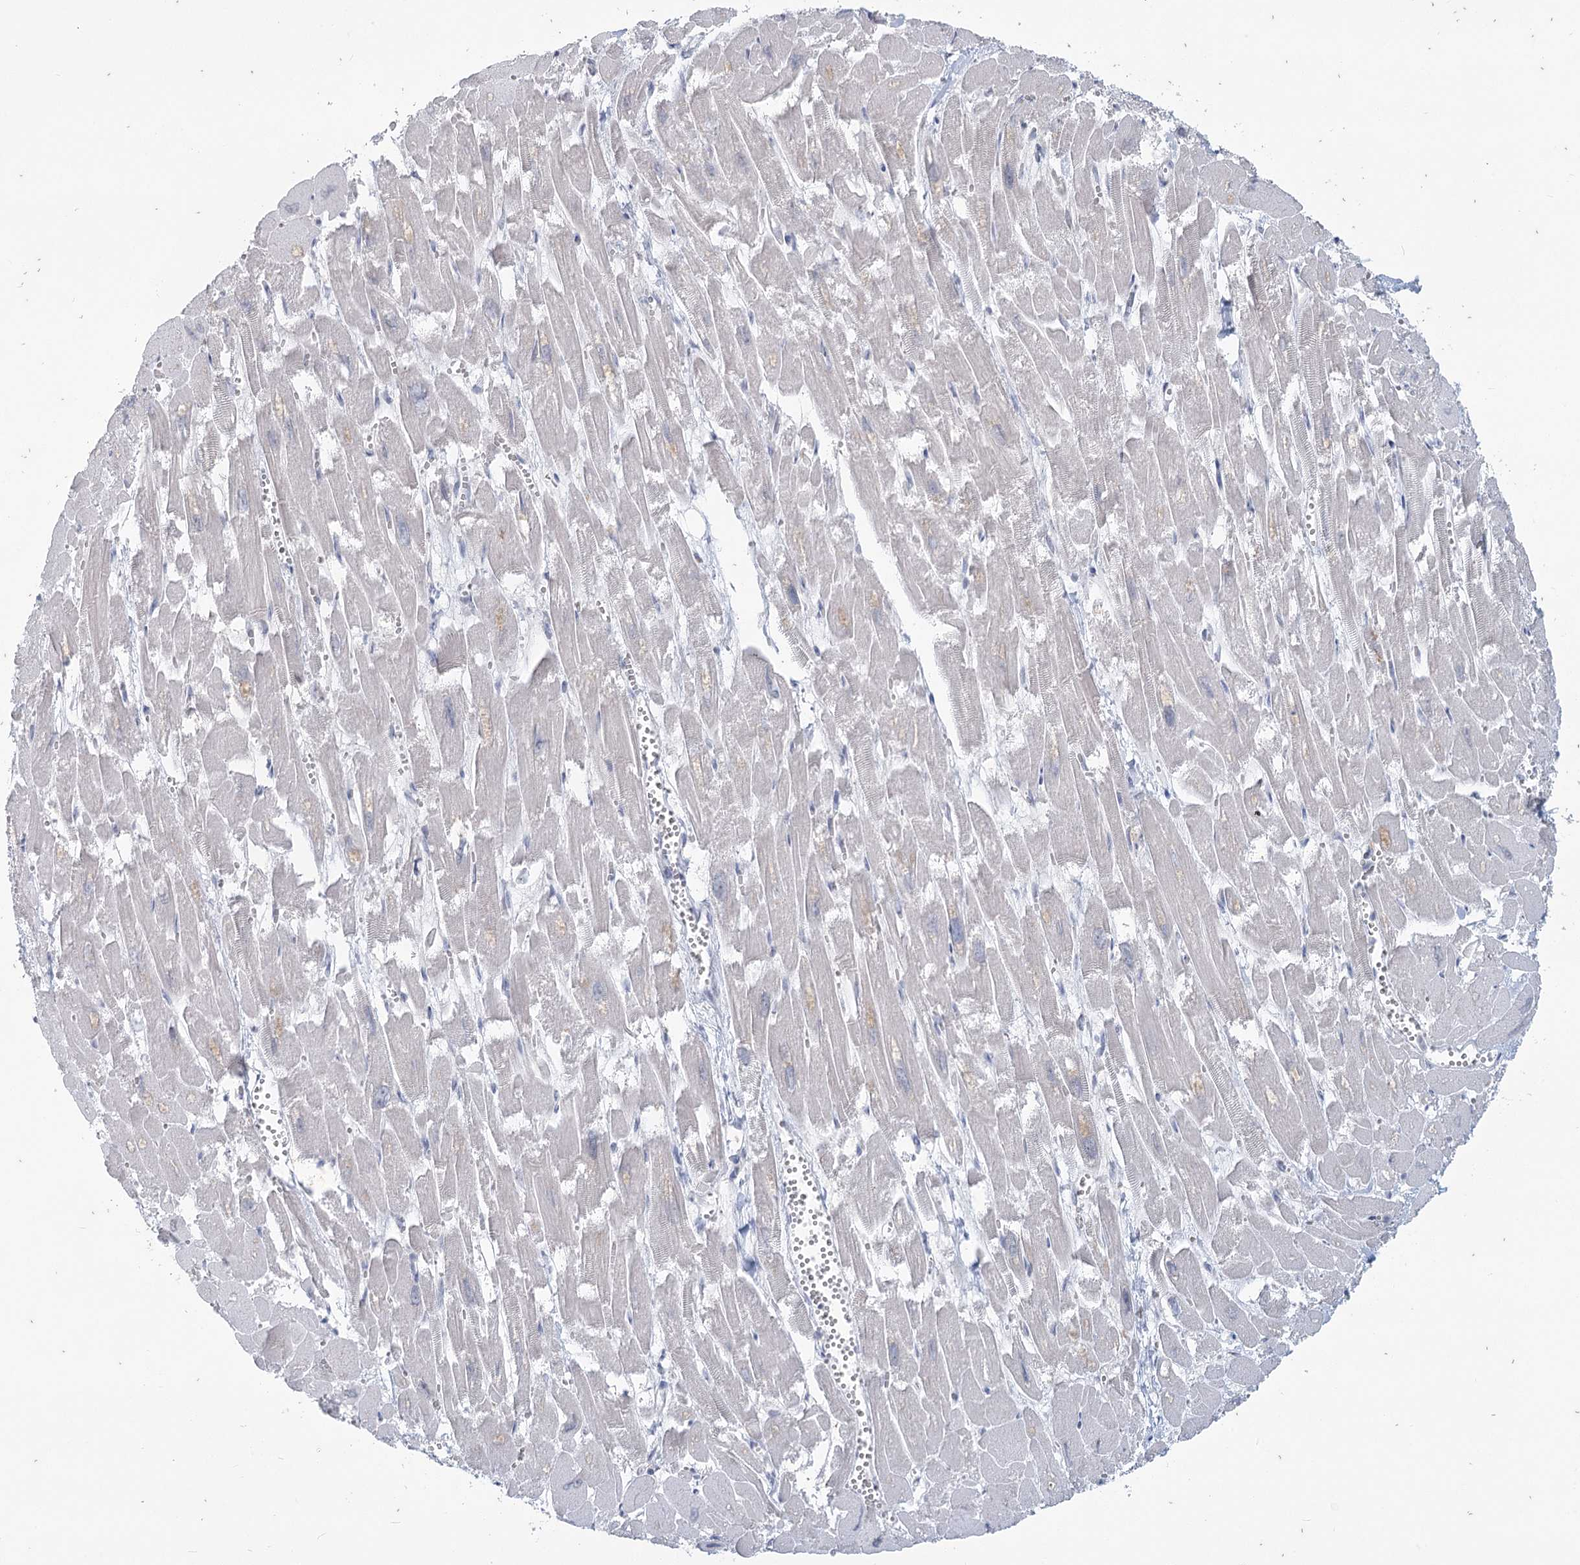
{"staining": {"intensity": "negative", "quantity": "none", "location": "none"}, "tissue": "heart muscle", "cell_type": "Cardiomyocytes", "image_type": "normal", "snomed": [{"axis": "morphology", "description": "Normal tissue, NOS"}, {"axis": "topography", "description": "Heart"}], "caption": "Immunohistochemistry of benign human heart muscle demonstrates no expression in cardiomyocytes.", "gene": "SLC9A3", "patient": {"sex": "male", "age": 54}}